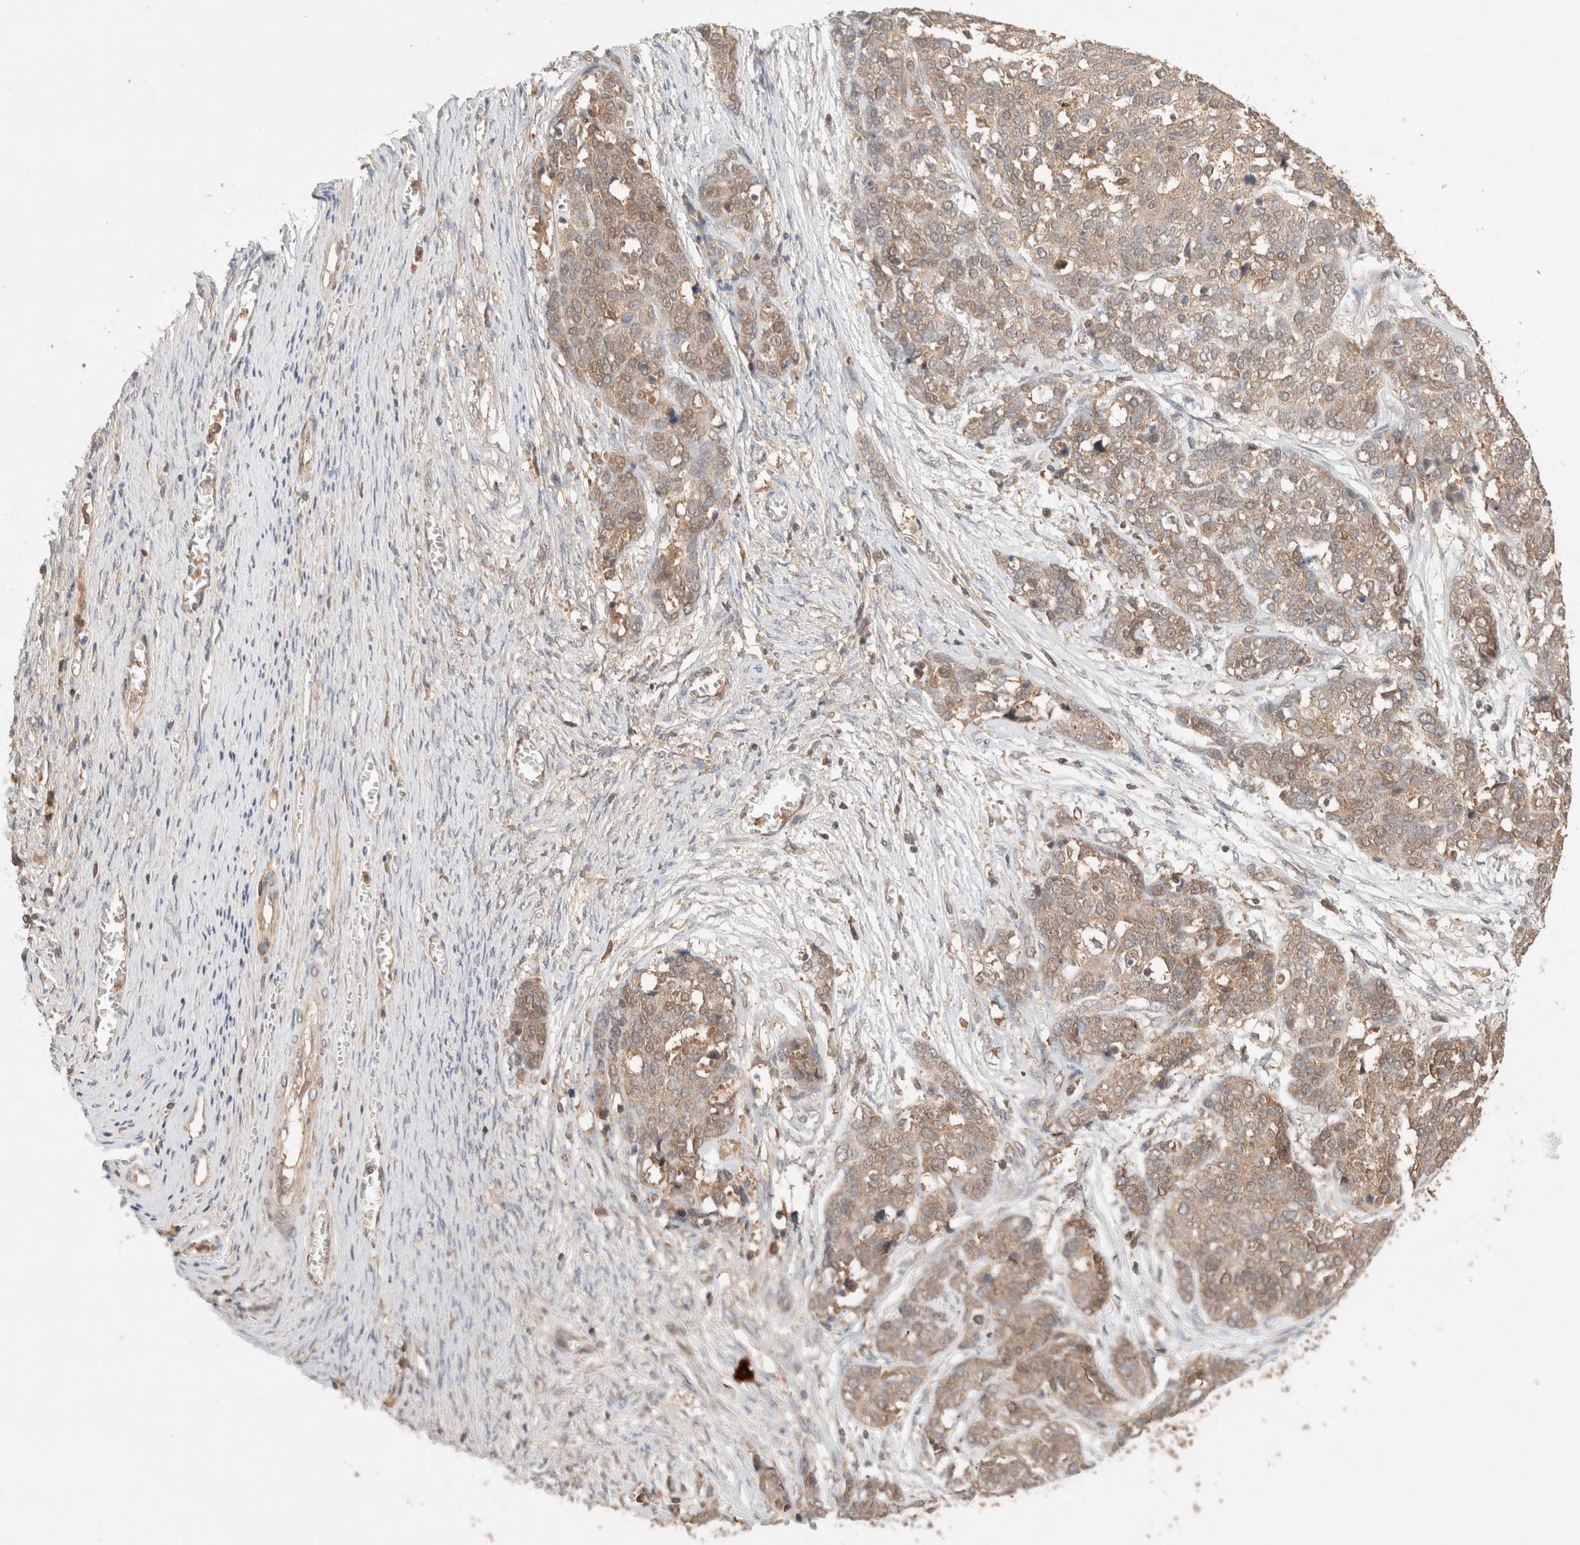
{"staining": {"intensity": "weak", "quantity": ">75%", "location": "cytoplasmic/membranous"}, "tissue": "ovarian cancer", "cell_type": "Tumor cells", "image_type": "cancer", "snomed": [{"axis": "morphology", "description": "Cystadenocarcinoma, serous, NOS"}, {"axis": "topography", "description": "Ovary"}], "caption": "Approximately >75% of tumor cells in ovarian serous cystadenocarcinoma display weak cytoplasmic/membranous protein expression as visualized by brown immunohistochemical staining.", "gene": "CARNMT1", "patient": {"sex": "female", "age": 44}}